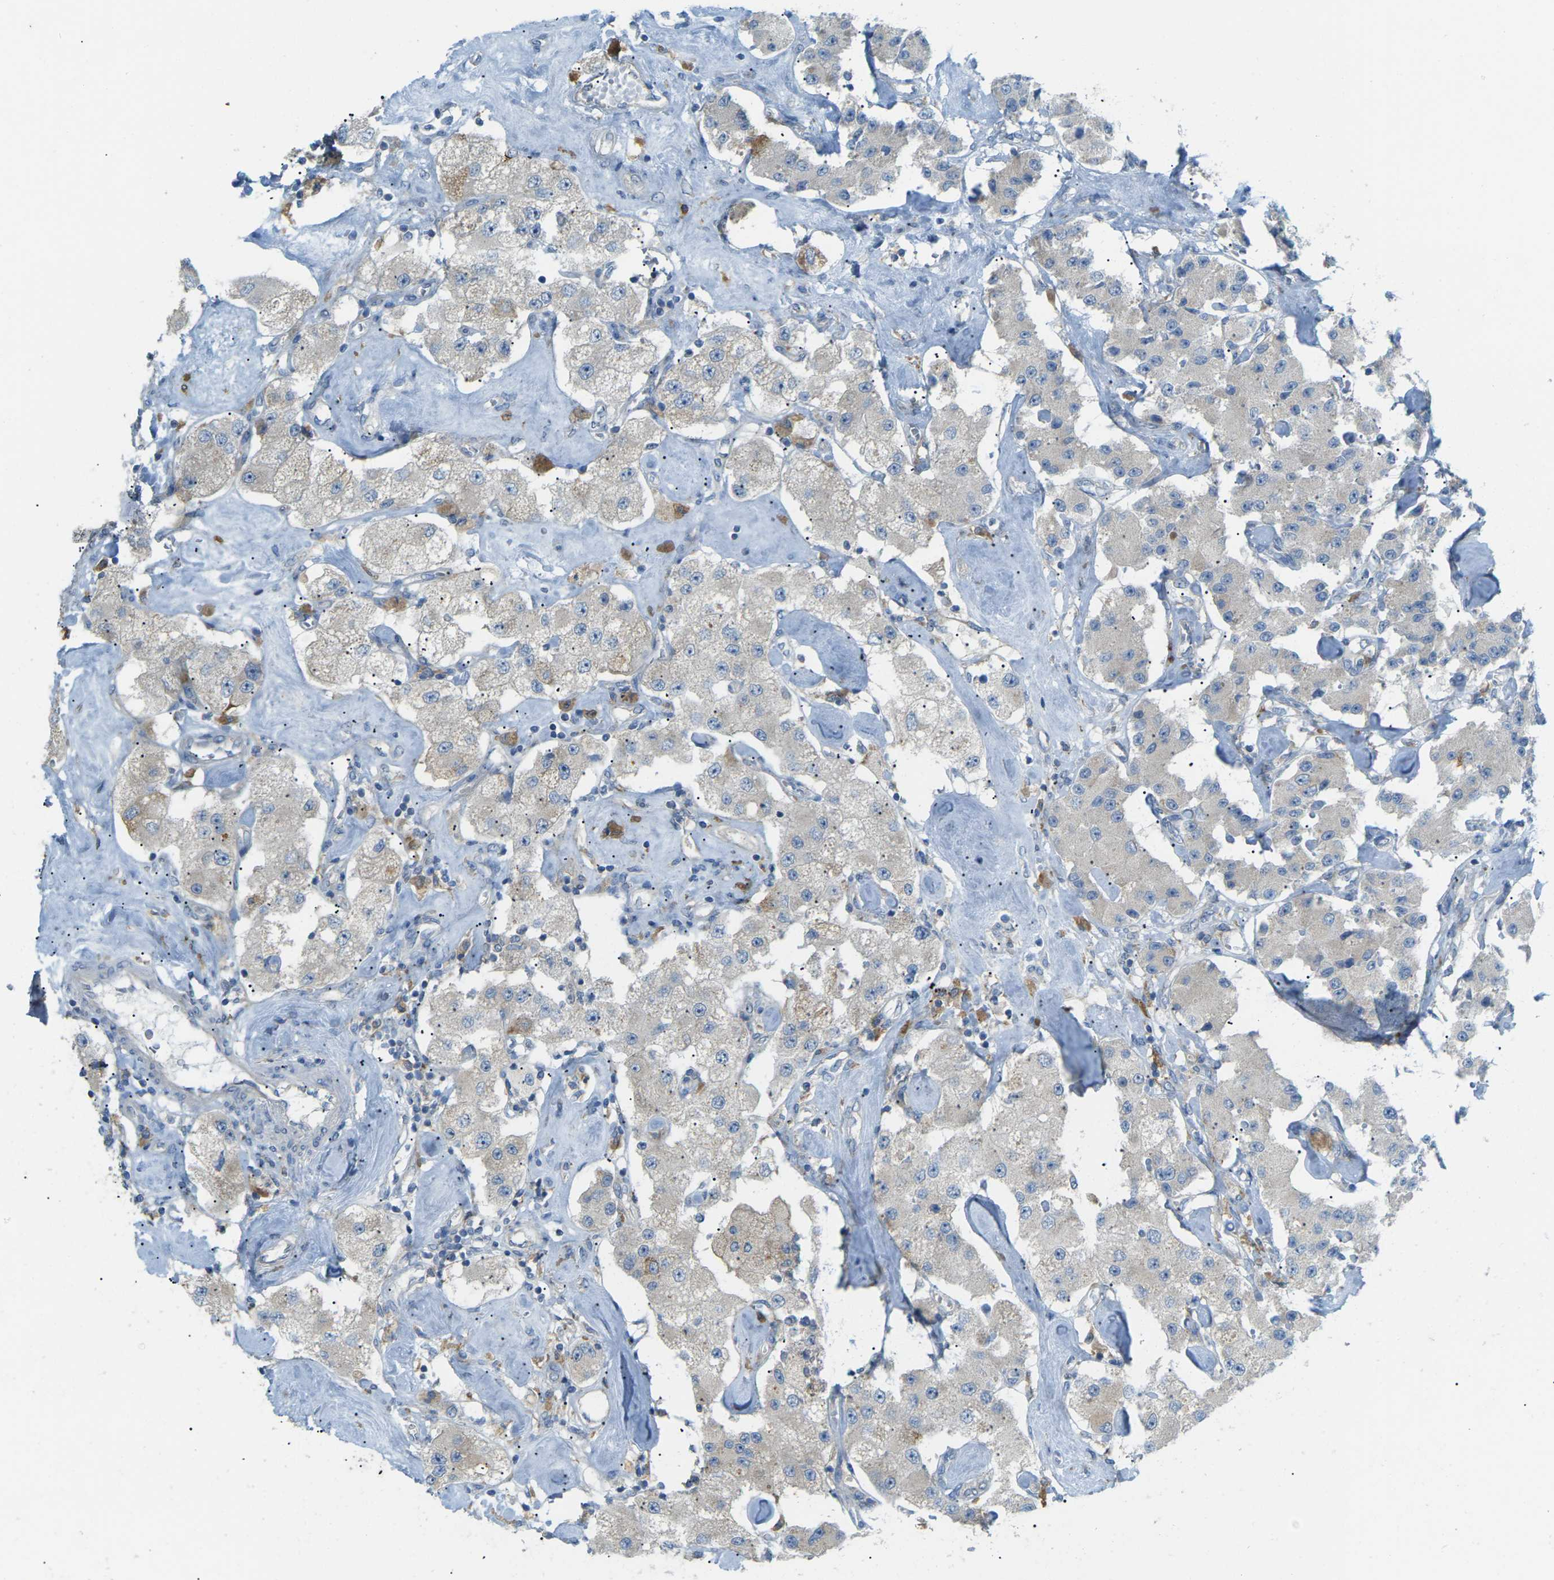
{"staining": {"intensity": "weak", "quantity": ">75%", "location": "cytoplasmic/membranous"}, "tissue": "carcinoid", "cell_type": "Tumor cells", "image_type": "cancer", "snomed": [{"axis": "morphology", "description": "Carcinoid, malignant, NOS"}, {"axis": "topography", "description": "Pancreas"}], "caption": "Immunohistochemical staining of human carcinoid displays low levels of weak cytoplasmic/membranous expression in about >75% of tumor cells. (brown staining indicates protein expression, while blue staining denotes nuclei).", "gene": "MYLK4", "patient": {"sex": "male", "age": 41}}